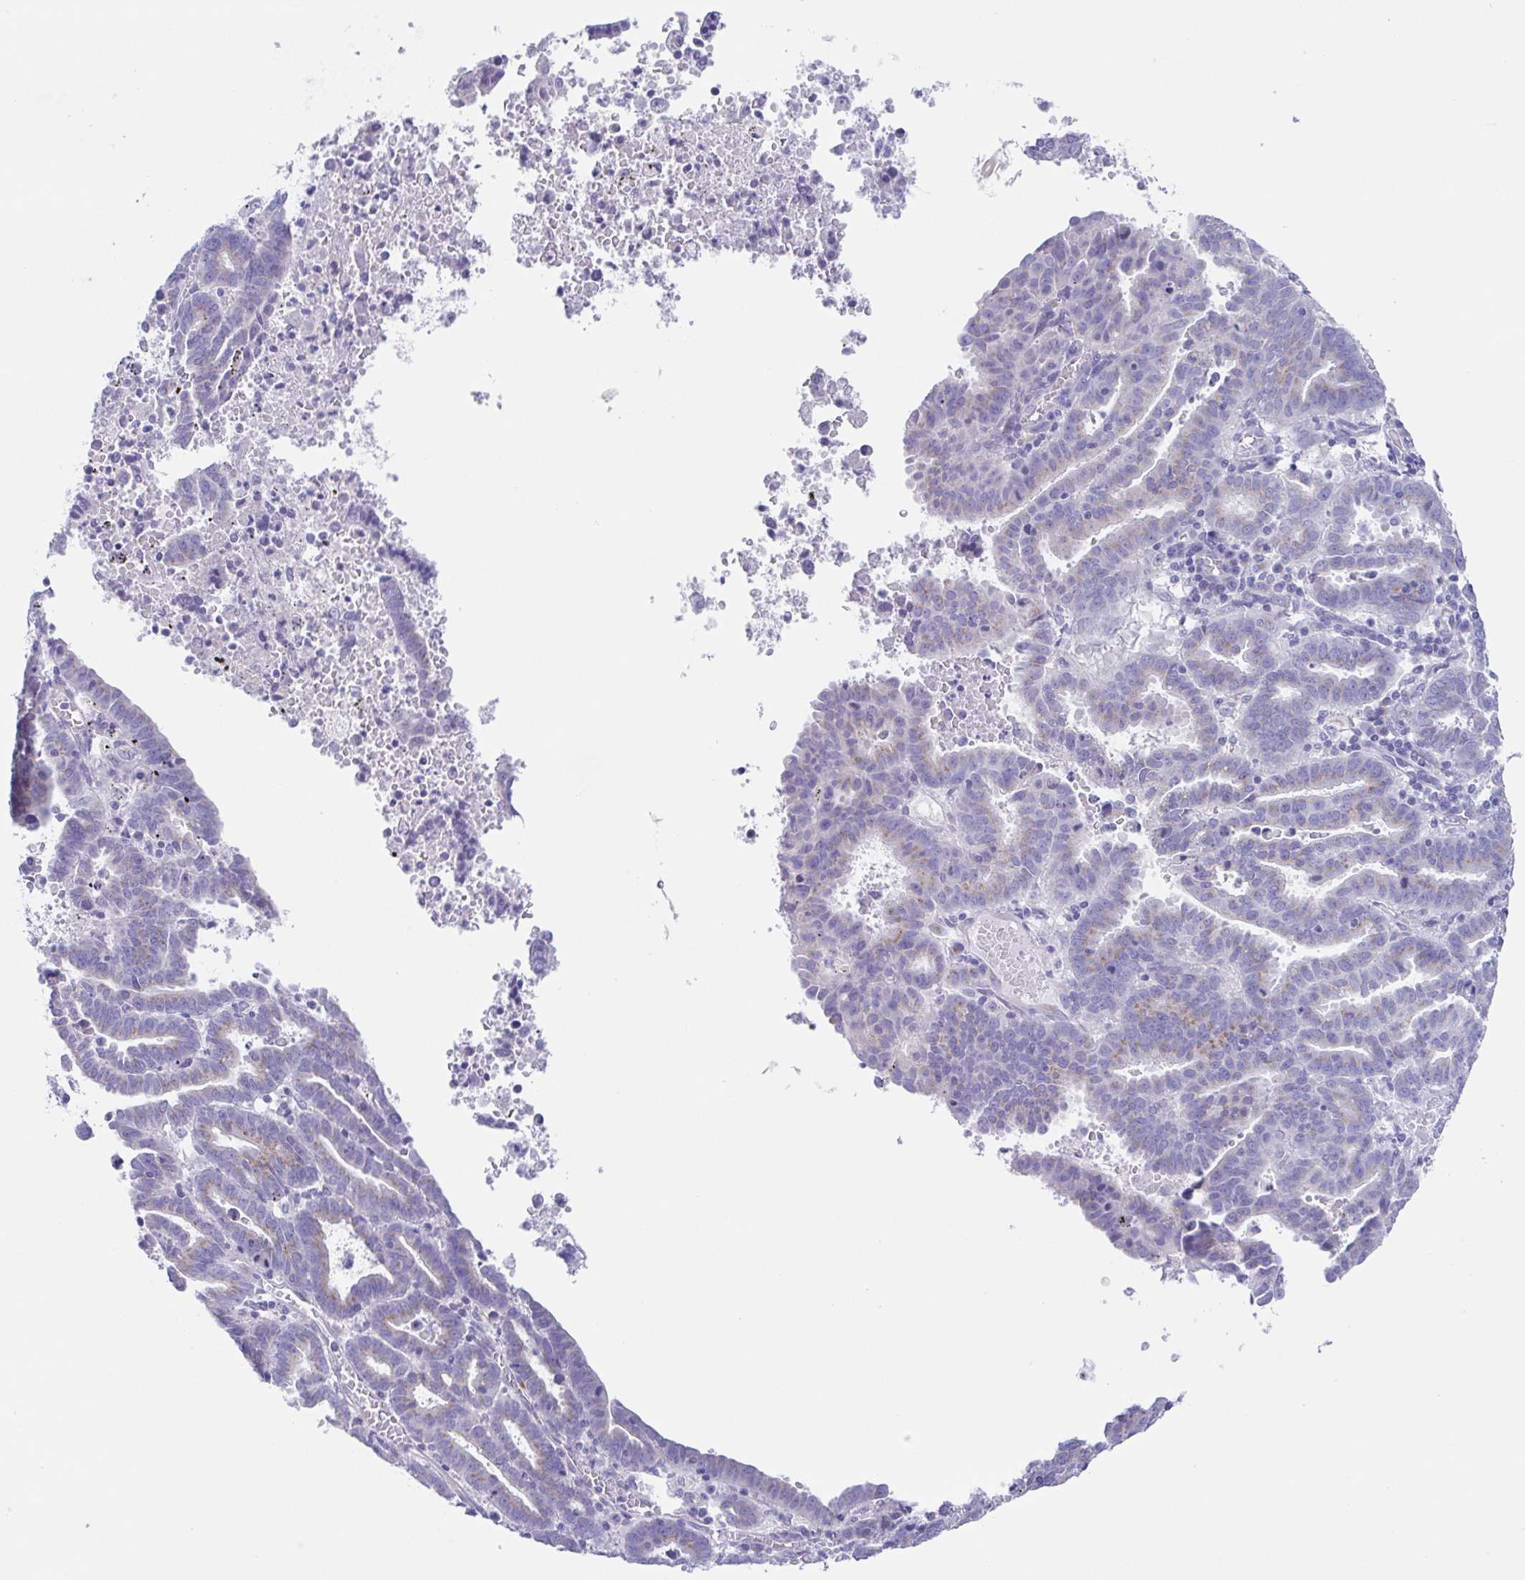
{"staining": {"intensity": "weak", "quantity": "<25%", "location": "cytoplasmic/membranous"}, "tissue": "endometrial cancer", "cell_type": "Tumor cells", "image_type": "cancer", "snomed": [{"axis": "morphology", "description": "Adenocarcinoma, NOS"}, {"axis": "topography", "description": "Uterus"}], "caption": "A histopathology image of human endometrial adenocarcinoma is negative for staining in tumor cells.", "gene": "SCG3", "patient": {"sex": "female", "age": 83}}